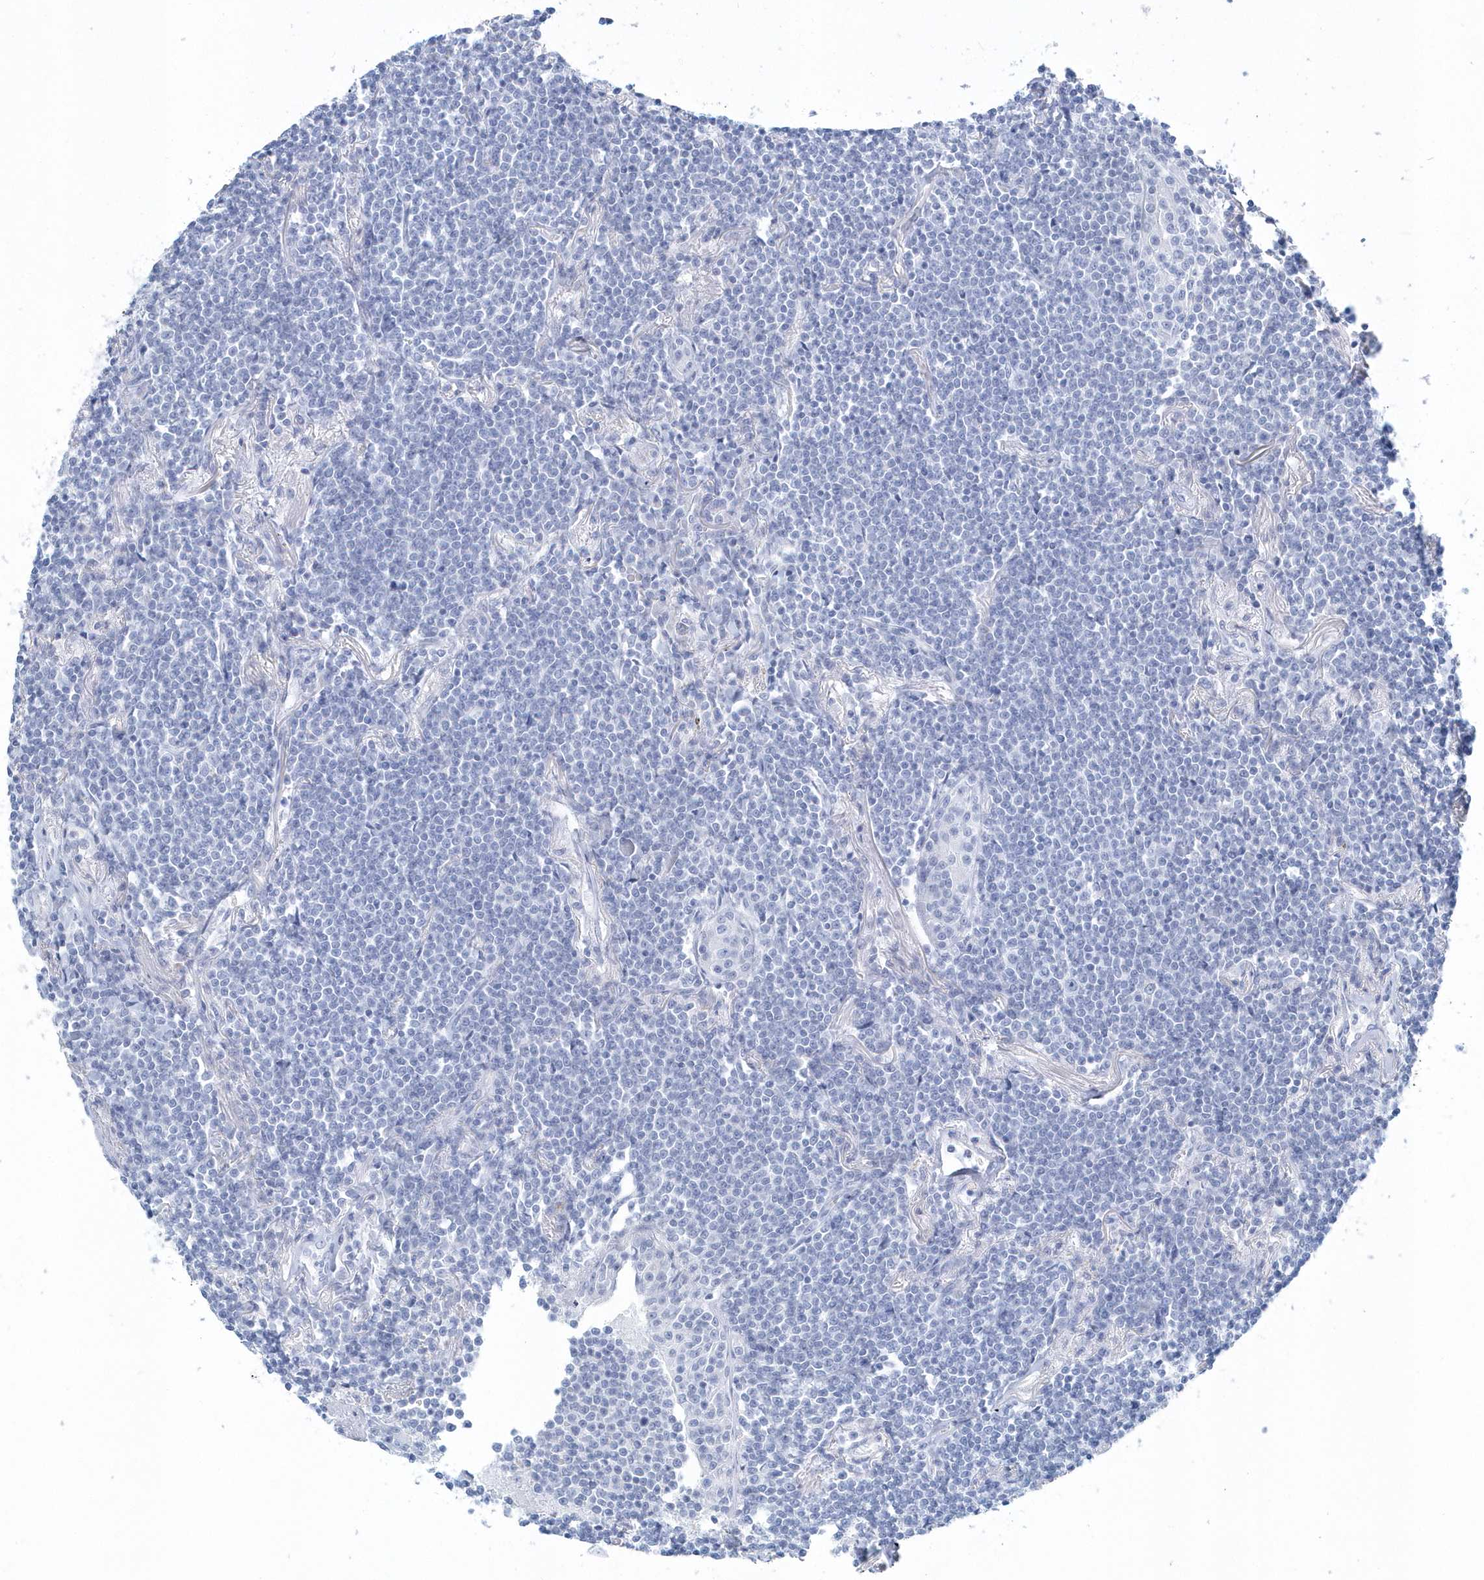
{"staining": {"intensity": "negative", "quantity": "none", "location": "none"}, "tissue": "lymphoma", "cell_type": "Tumor cells", "image_type": "cancer", "snomed": [{"axis": "morphology", "description": "Malignant lymphoma, non-Hodgkin's type, Low grade"}, {"axis": "topography", "description": "Lung"}], "caption": "This is an immunohistochemistry micrograph of human low-grade malignant lymphoma, non-Hodgkin's type. There is no staining in tumor cells.", "gene": "PTPRO", "patient": {"sex": "female", "age": 71}}